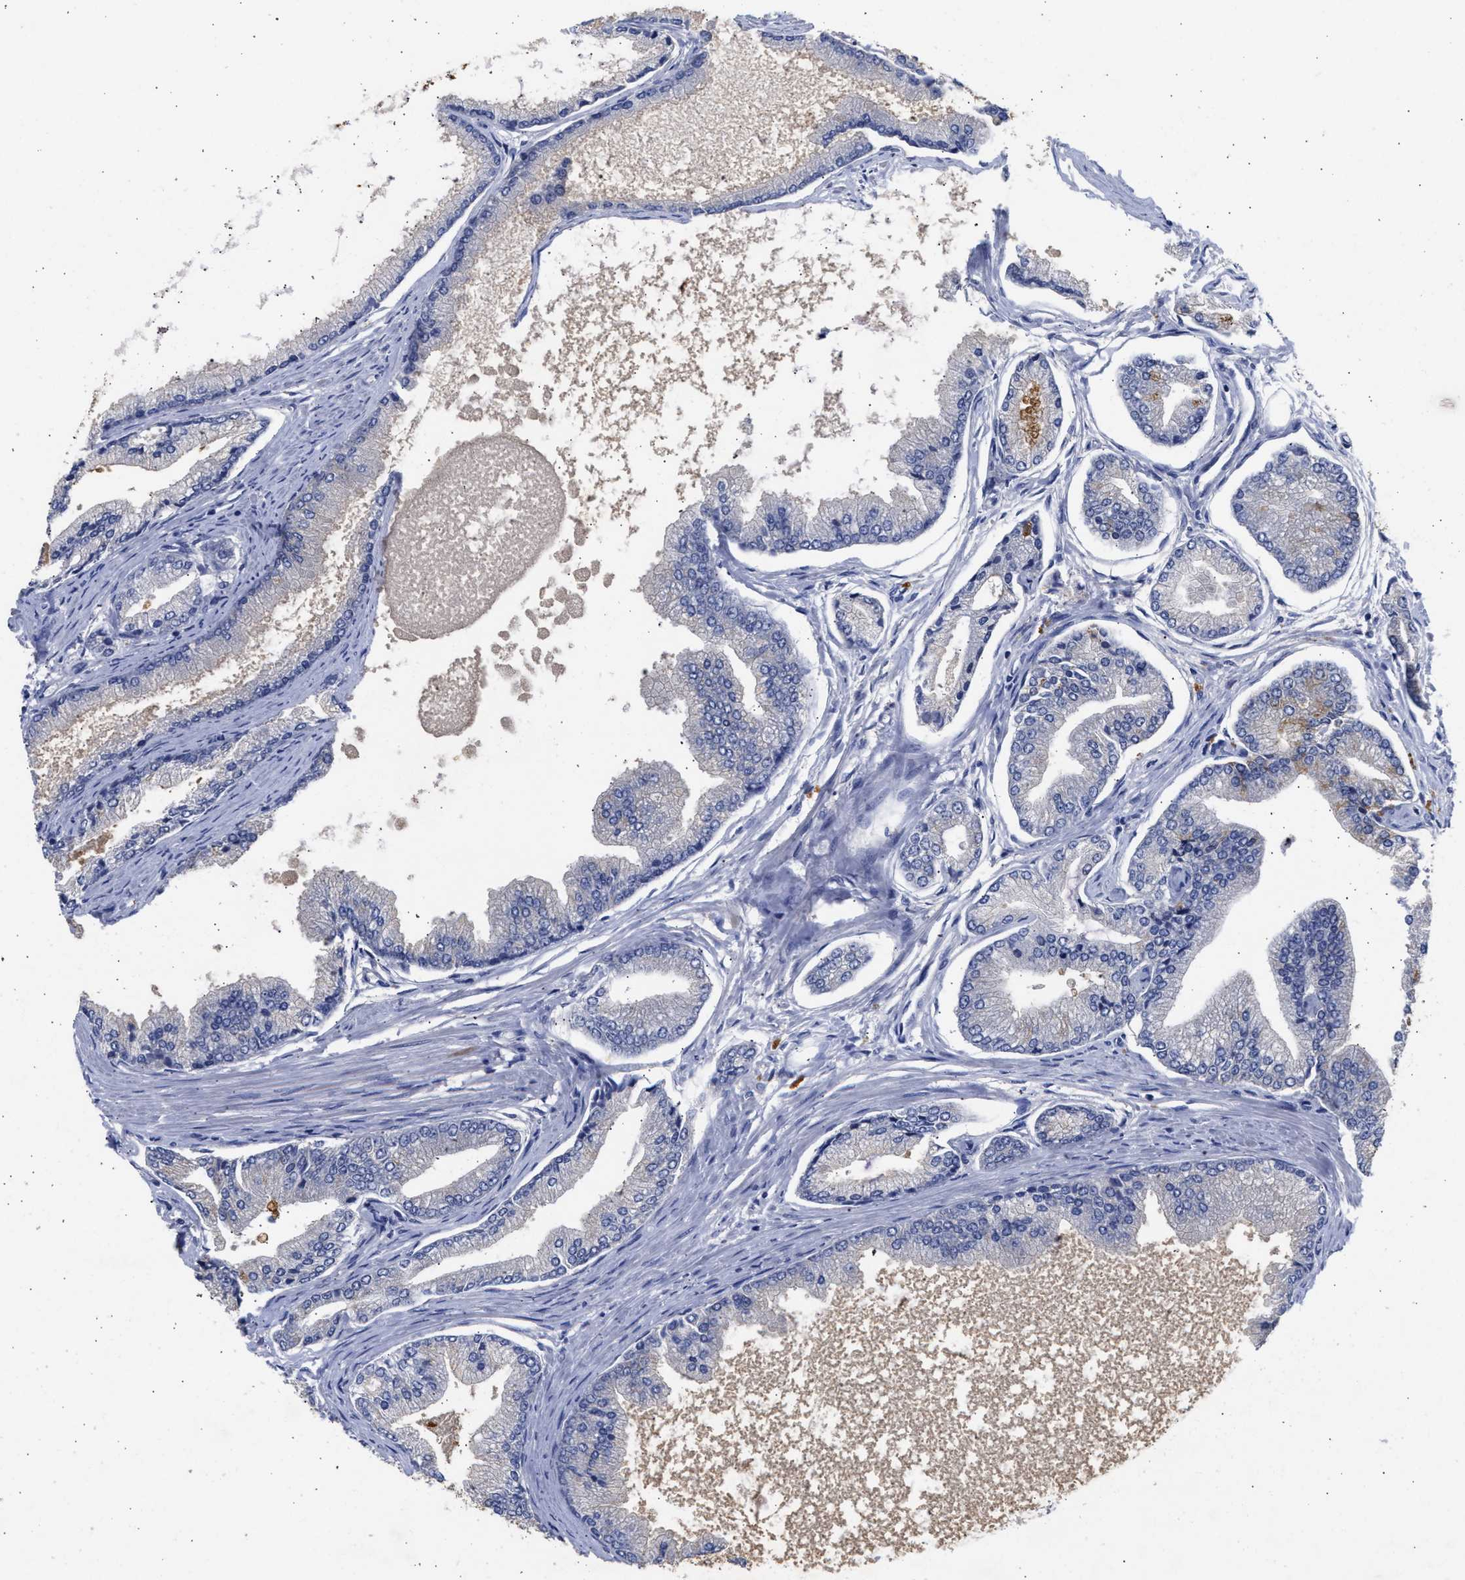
{"staining": {"intensity": "weak", "quantity": "<25%", "location": "cytoplasmic/membranous"}, "tissue": "prostate cancer", "cell_type": "Tumor cells", "image_type": "cancer", "snomed": [{"axis": "morphology", "description": "Adenocarcinoma, High grade"}, {"axis": "topography", "description": "Prostate"}], "caption": "A high-resolution photomicrograph shows IHC staining of prostate cancer (adenocarcinoma (high-grade)), which demonstrates no significant staining in tumor cells.", "gene": "ENSG00000142539", "patient": {"sex": "male", "age": 61}}